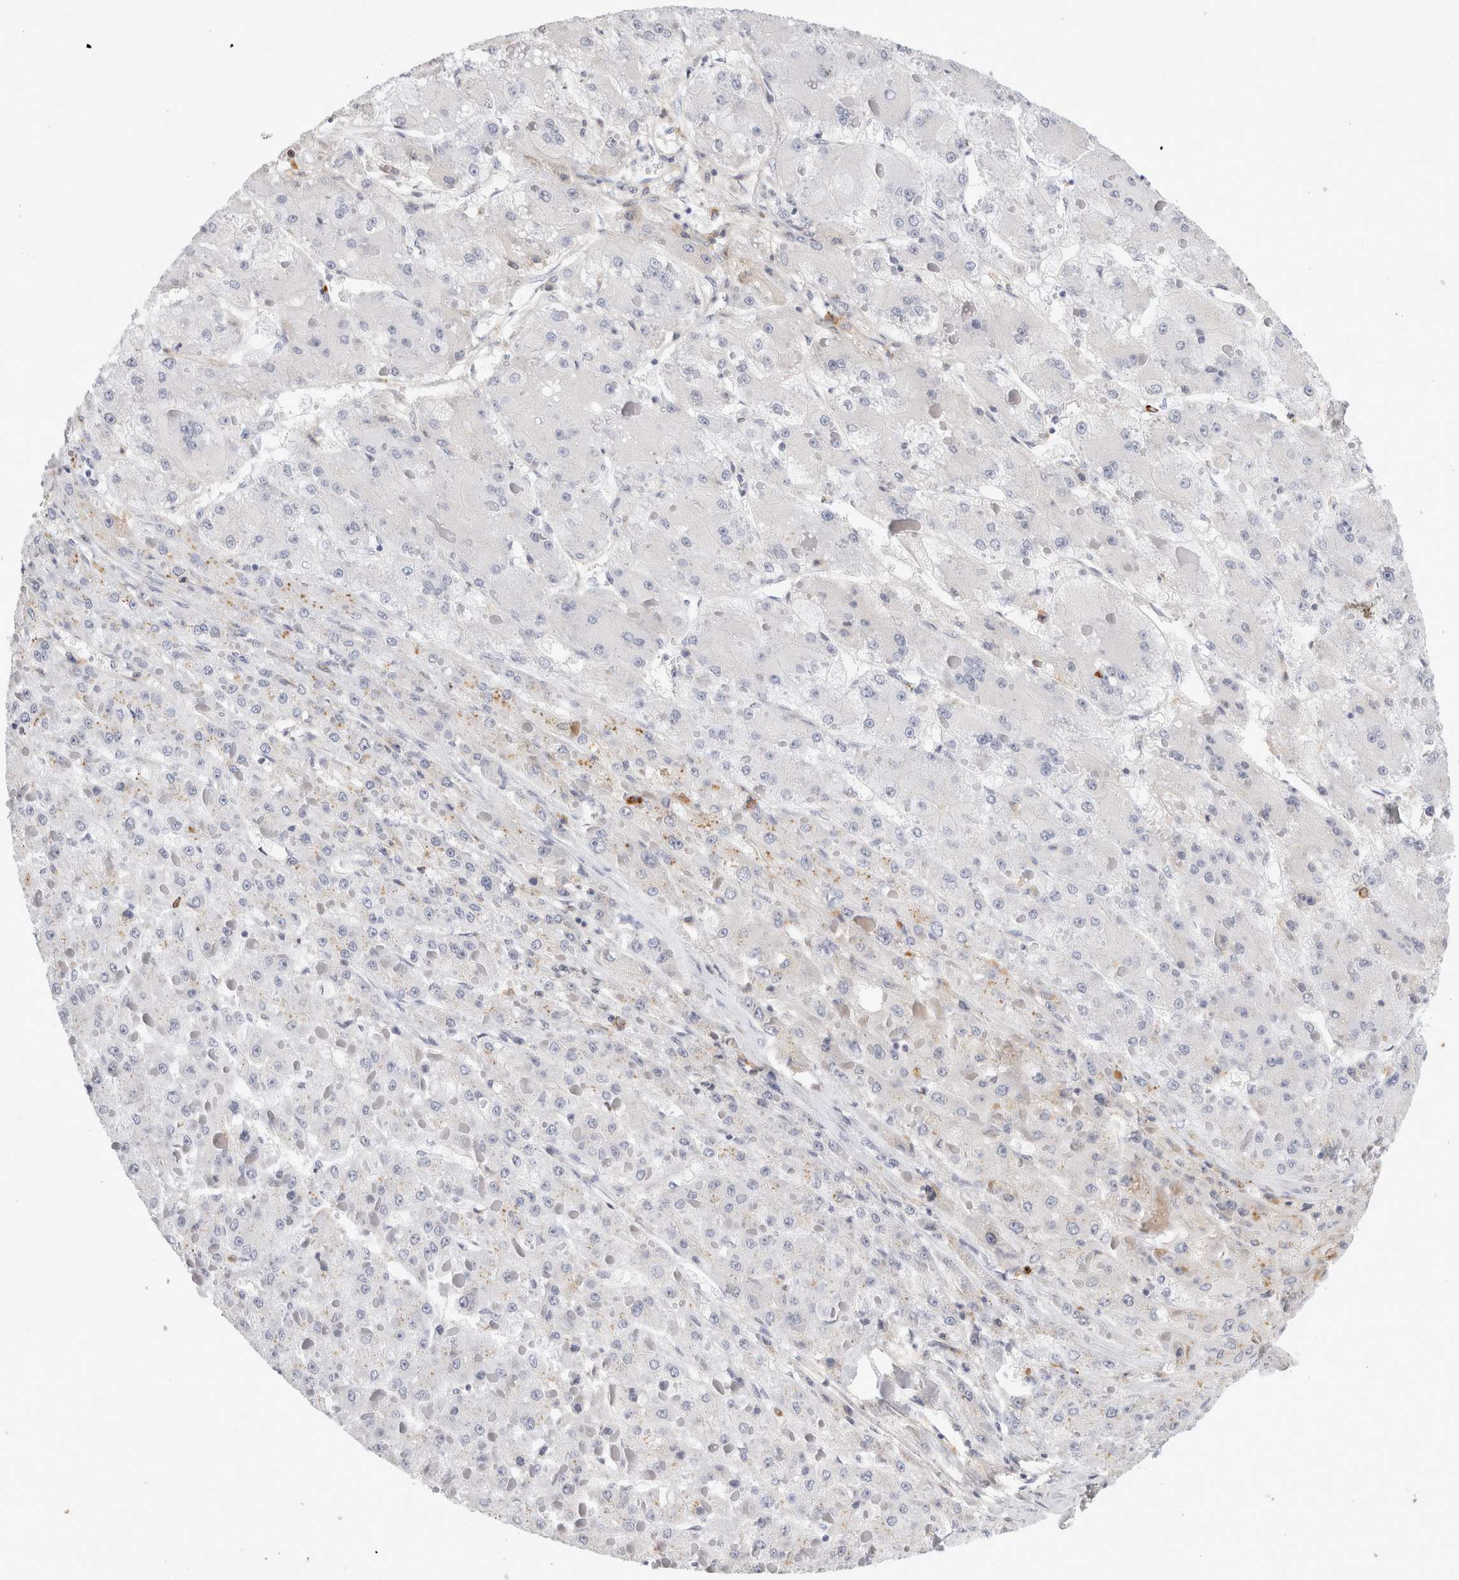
{"staining": {"intensity": "negative", "quantity": "none", "location": "none"}, "tissue": "liver cancer", "cell_type": "Tumor cells", "image_type": "cancer", "snomed": [{"axis": "morphology", "description": "Carcinoma, Hepatocellular, NOS"}, {"axis": "topography", "description": "Liver"}], "caption": "Human liver cancer (hepatocellular carcinoma) stained for a protein using IHC reveals no staining in tumor cells.", "gene": "FGL2", "patient": {"sex": "female", "age": 73}}